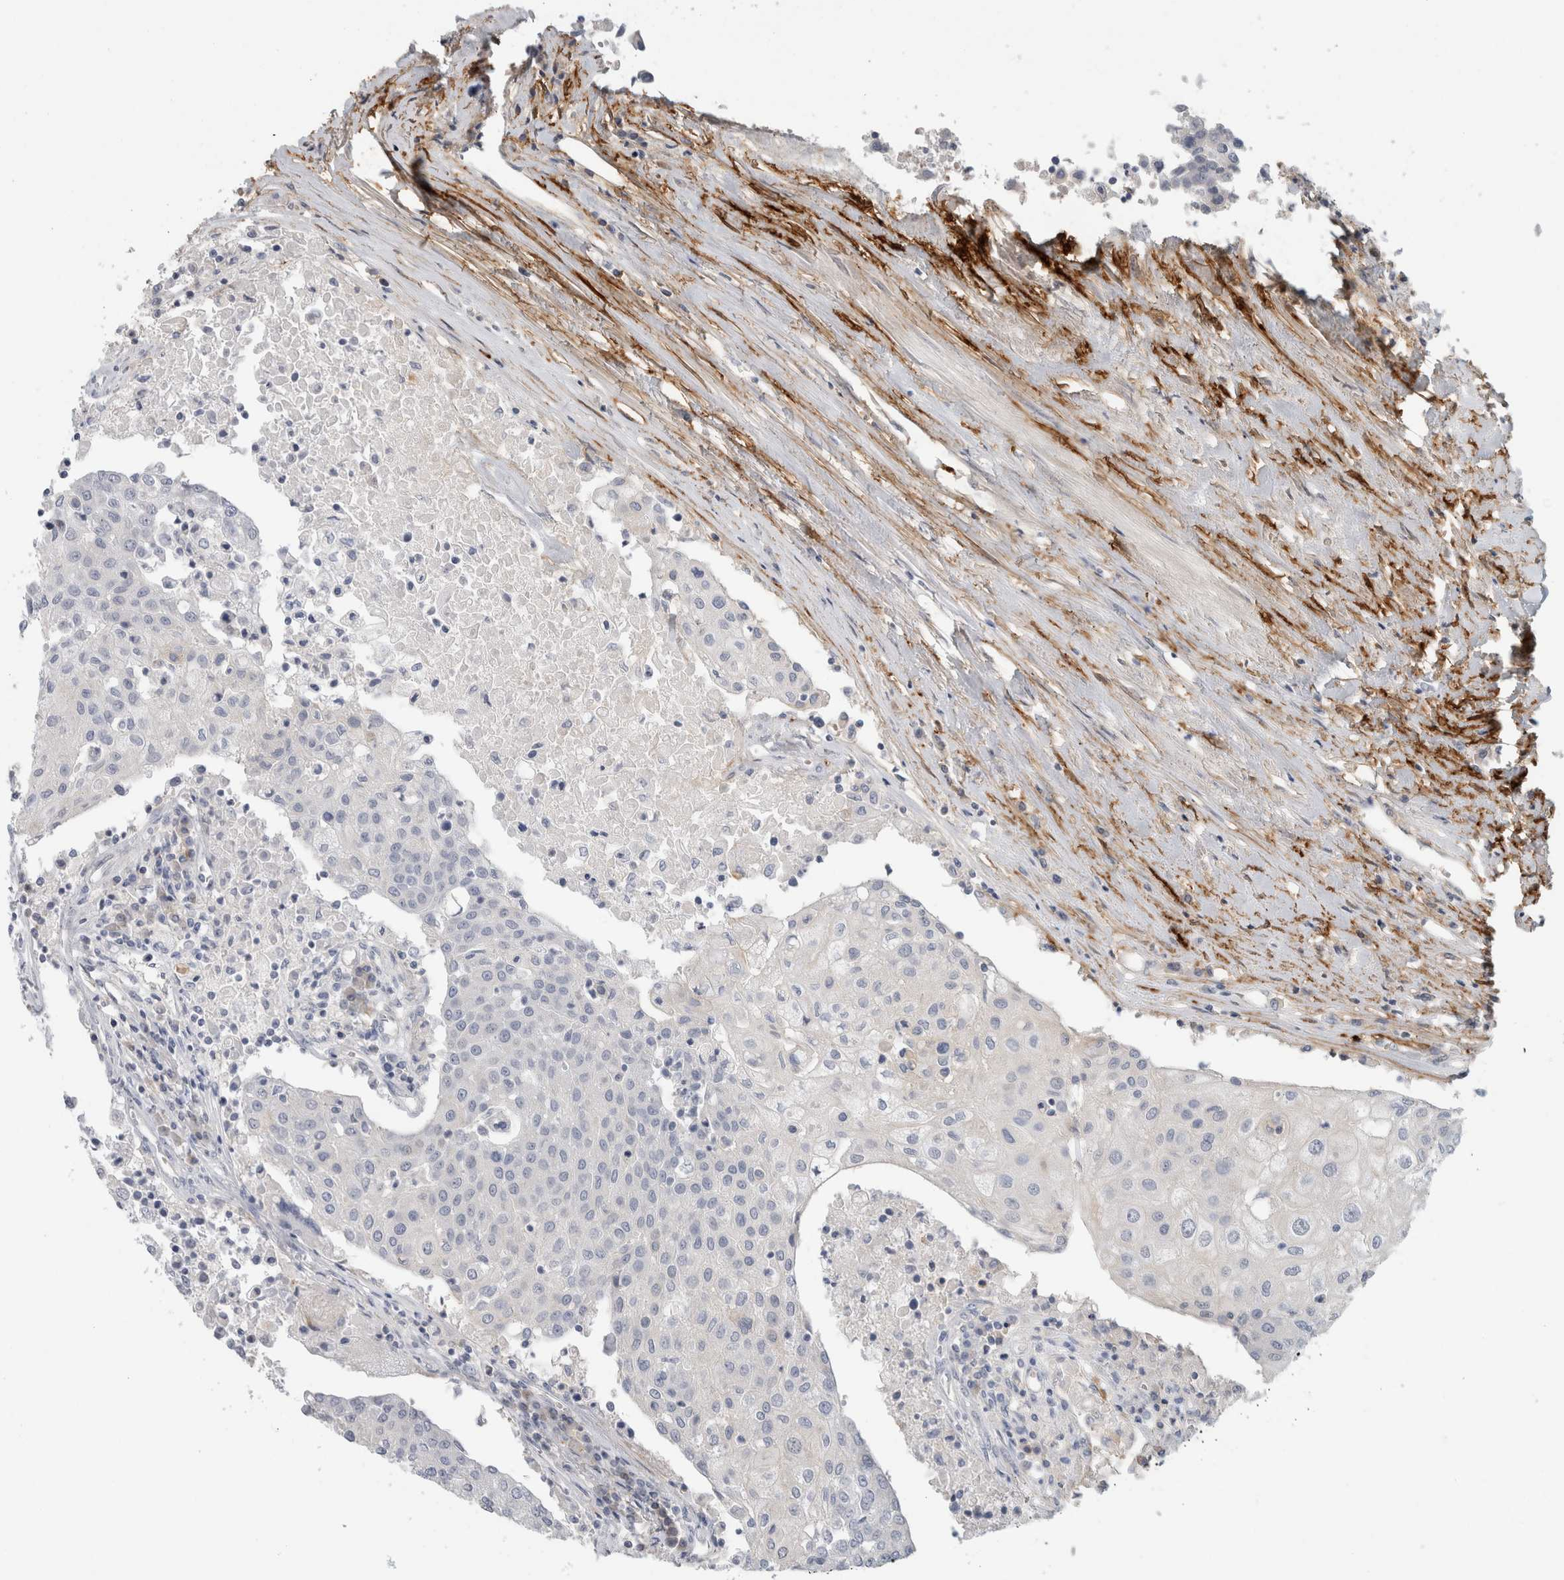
{"staining": {"intensity": "negative", "quantity": "none", "location": "none"}, "tissue": "urothelial cancer", "cell_type": "Tumor cells", "image_type": "cancer", "snomed": [{"axis": "morphology", "description": "Urothelial carcinoma, High grade"}, {"axis": "topography", "description": "Urinary bladder"}], "caption": "IHC photomicrograph of human urothelial cancer stained for a protein (brown), which demonstrates no expression in tumor cells. The staining was performed using DAB to visualize the protein expression in brown, while the nuclei were stained in blue with hematoxylin (Magnification: 20x).", "gene": "CD55", "patient": {"sex": "female", "age": 85}}